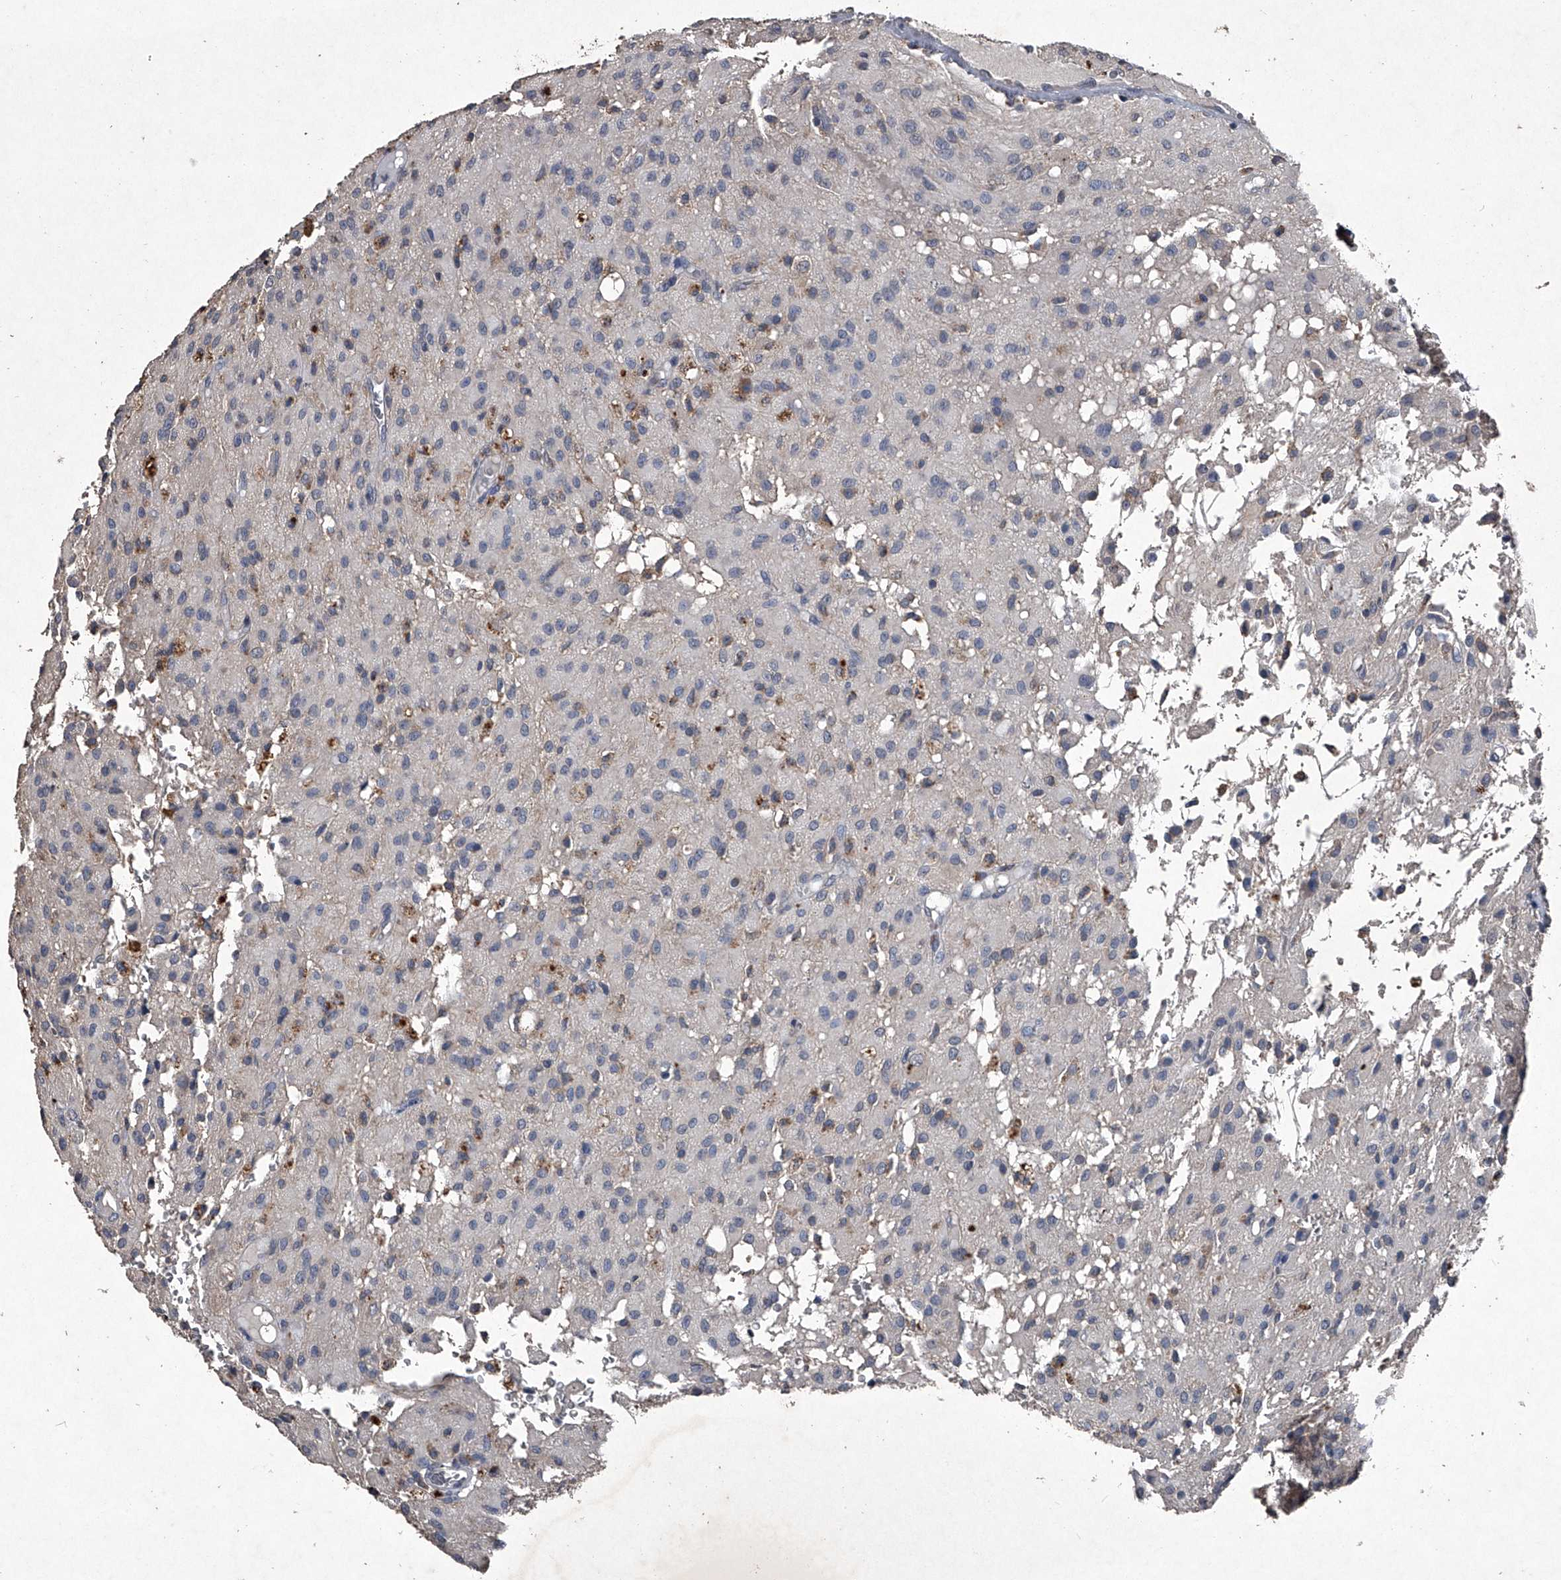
{"staining": {"intensity": "negative", "quantity": "none", "location": "none"}, "tissue": "glioma", "cell_type": "Tumor cells", "image_type": "cancer", "snomed": [{"axis": "morphology", "description": "Glioma, malignant, High grade"}, {"axis": "topography", "description": "Brain"}], "caption": "Malignant high-grade glioma was stained to show a protein in brown. There is no significant expression in tumor cells.", "gene": "MAPKAP1", "patient": {"sex": "female", "age": 59}}